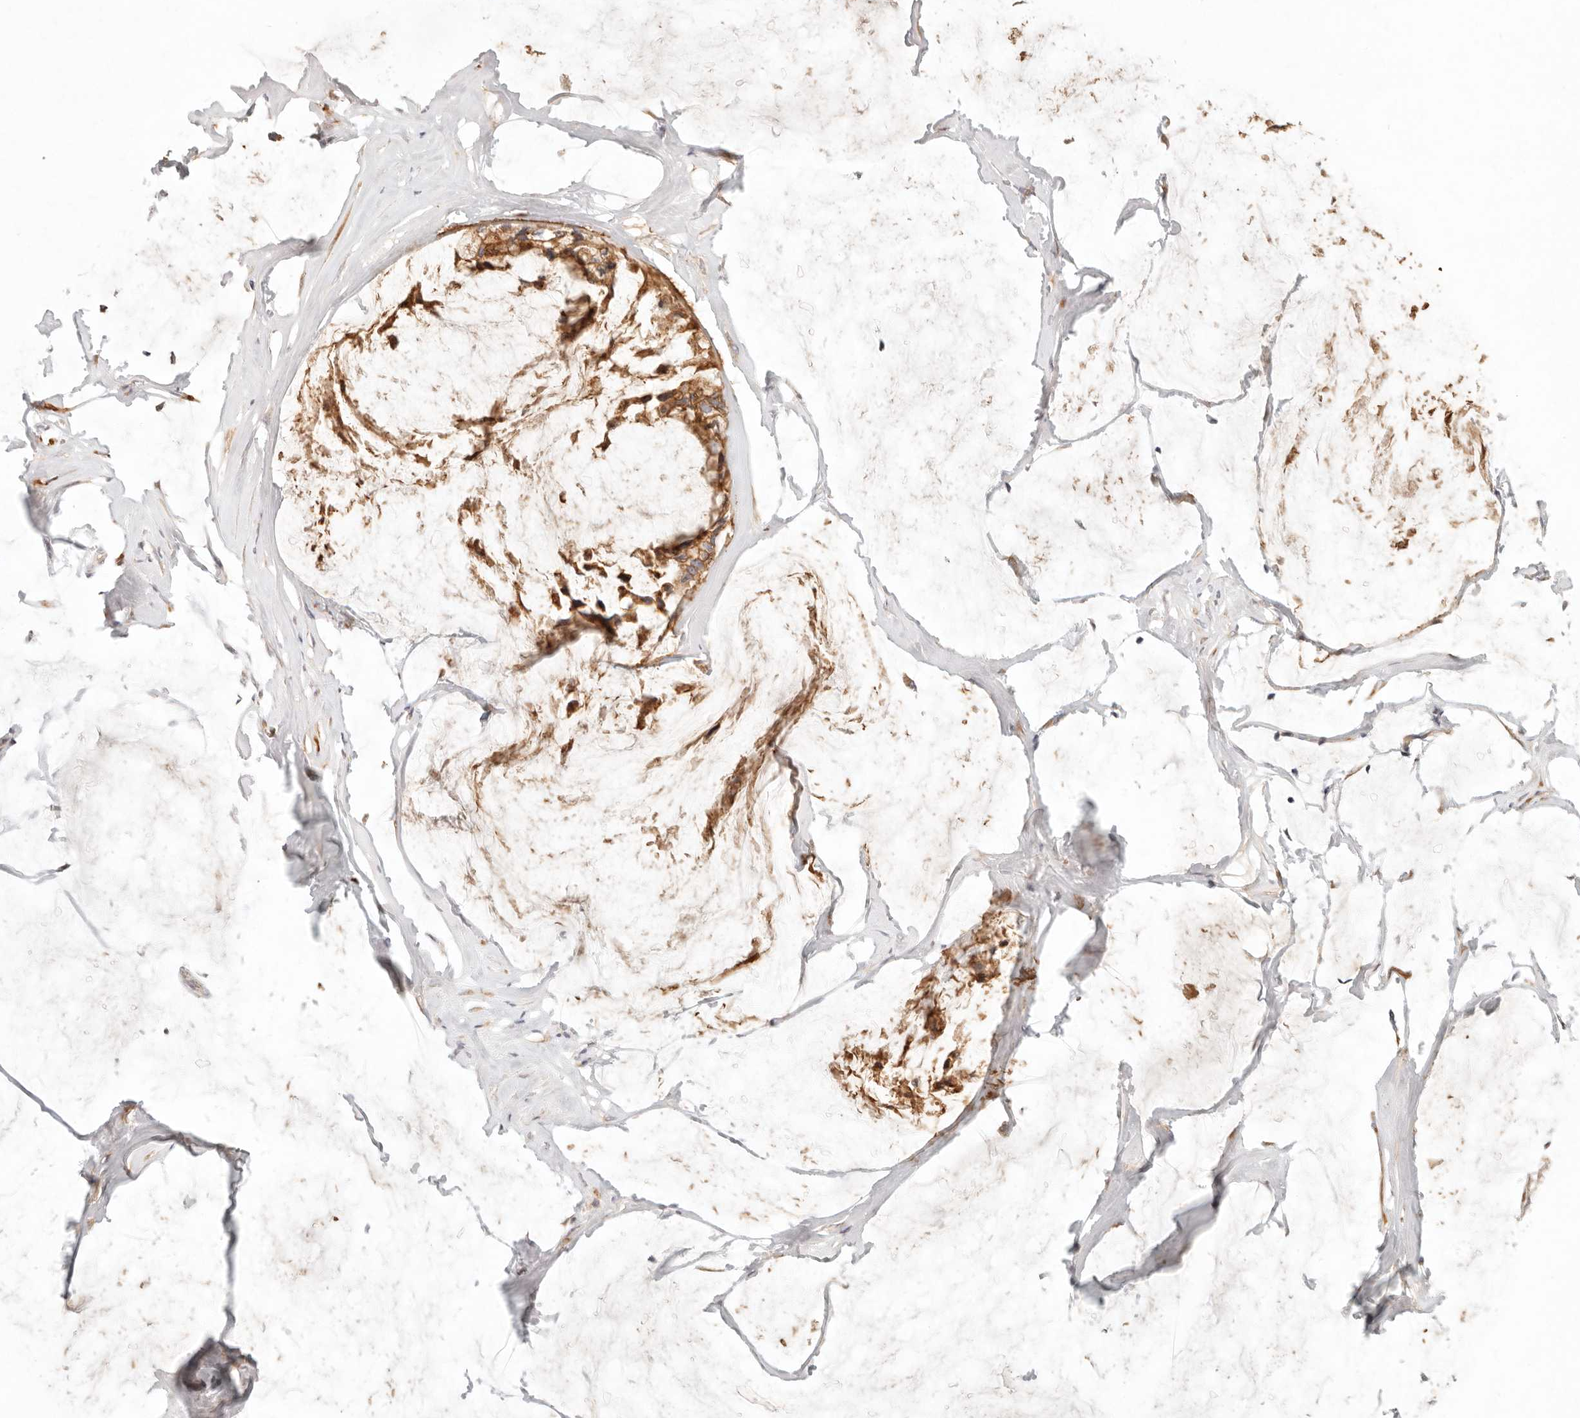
{"staining": {"intensity": "strong", "quantity": ">75%", "location": "cytoplasmic/membranous"}, "tissue": "ovarian cancer", "cell_type": "Tumor cells", "image_type": "cancer", "snomed": [{"axis": "morphology", "description": "Cystadenocarcinoma, mucinous, NOS"}, {"axis": "topography", "description": "Ovary"}], "caption": "Strong cytoplasmic/membranous positivity for a protein is seen in approximately >75% of tumor cells of ovarian mucinous cystadenocarcinoma using IHC.", "gene": "C1orf127", "patient": {"sex": "female", "age": 39}}